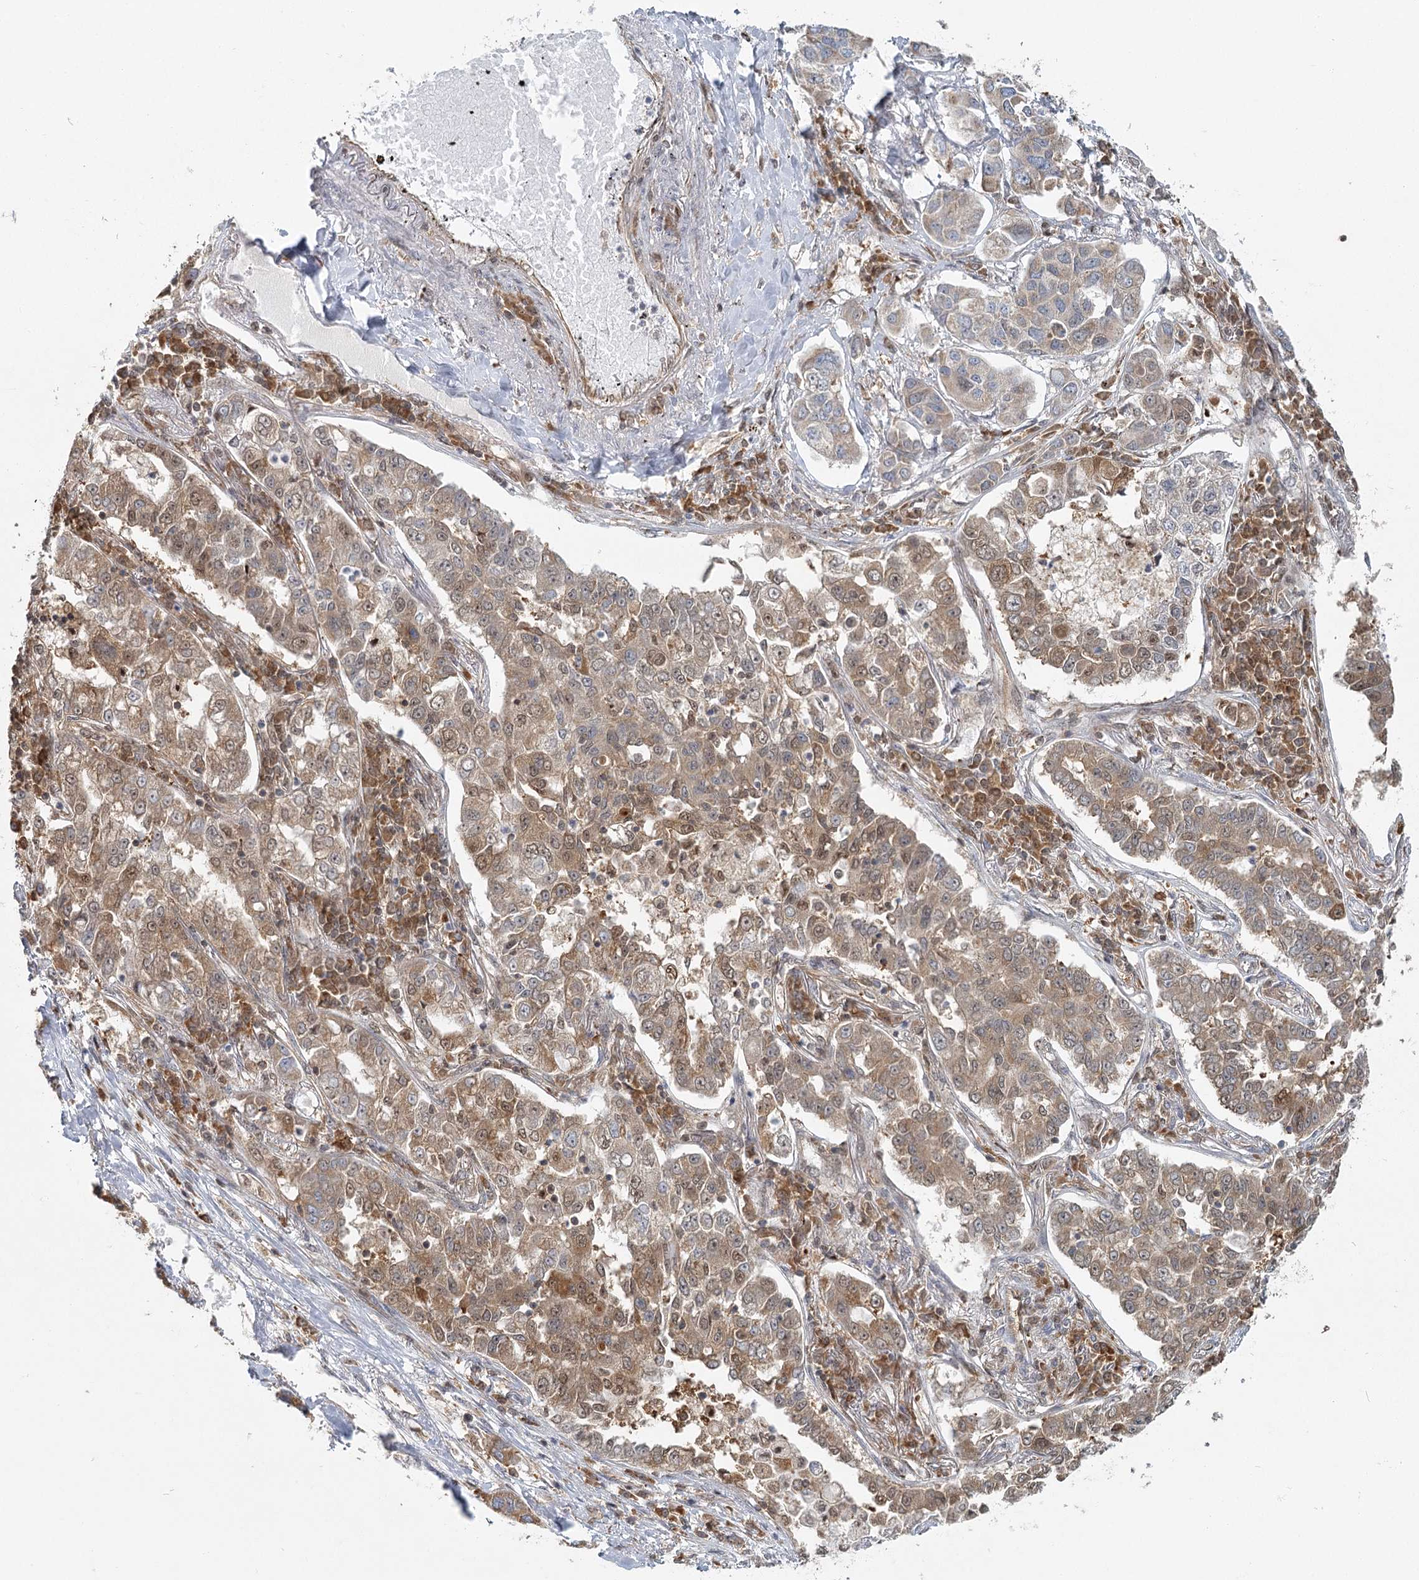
{"staining": {"intensity": "moderate", "quantity": ">75%", "location": "cytoplasmic/membranous"}, "tissue": "lung cancer", "cell_type": "Tumor cells", "image_type": "cancer", "snomed": [{"axis": "morphology", "description": "Adenocarcinoma, NOS"}, {"axis": "topography", "description": "Lung"}], "caption": "This photomicrograph displays immunohistochemistry (IHC) staining of lung cancer (adenocarcinoma), with medium moderate cytoplasmic/membranous staining in approximately >75% of tumor cells.", "gene": "THNSL1", "patient": {"sex": "male", "age": 49}}